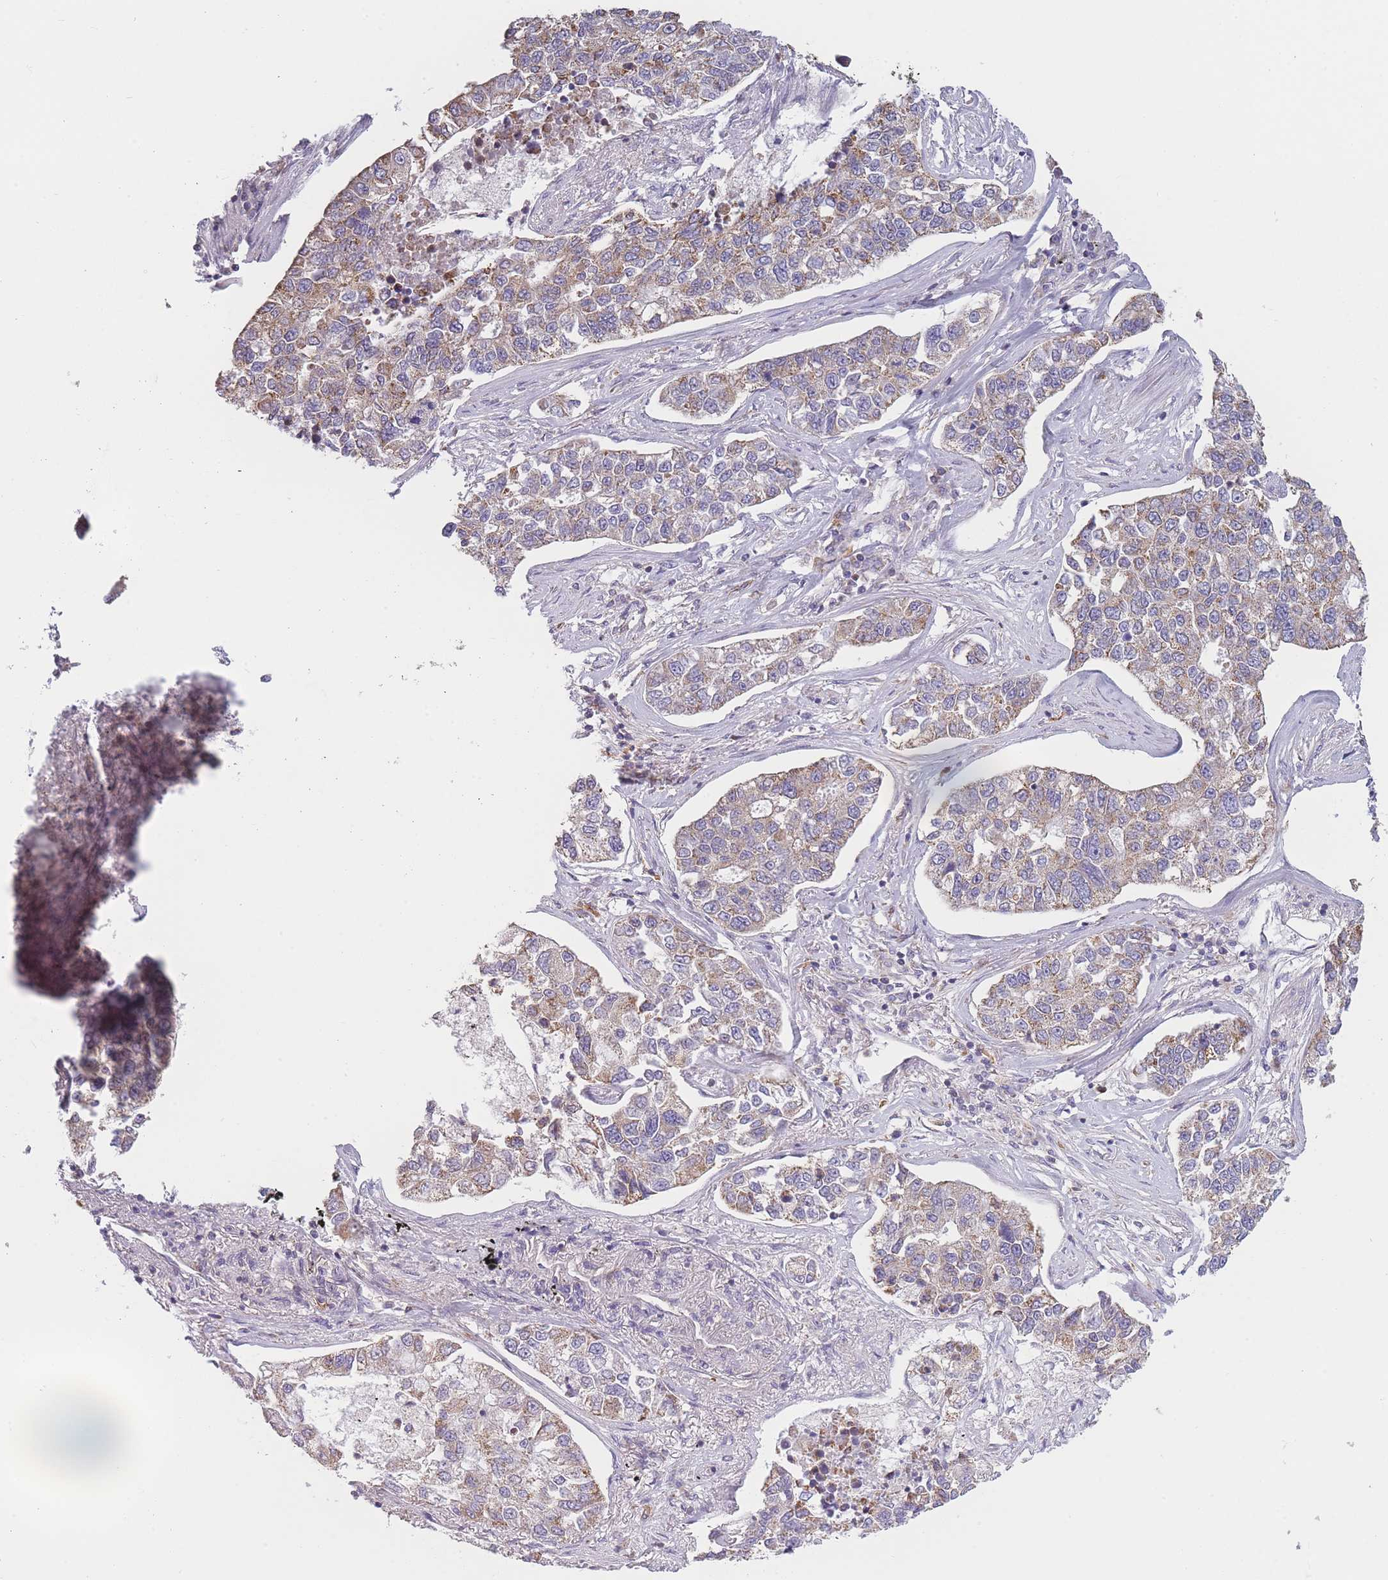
{"staining": {"intensity": "moderate", "quantity": "25%-75%", "location": "cytoplasmic/membranous"}, "tissue": "lung cancer", "cell_type": "Tumor cells", "image_type": "cancer", "snomed": [{"axis": "morphology", "description": "Adenocarcinoma, NOS"}, {"axis": "topography", "description": "Lung"}], "caption": "A histopathology image showing moderate cytoplasmic/membranous positivity in about 25%-75% of tumor cells in lung cancer, as visualized by brown immunohistochemical staining.", "gene": "PRAM1", "patient": {"sex": "male", "age": 49}}